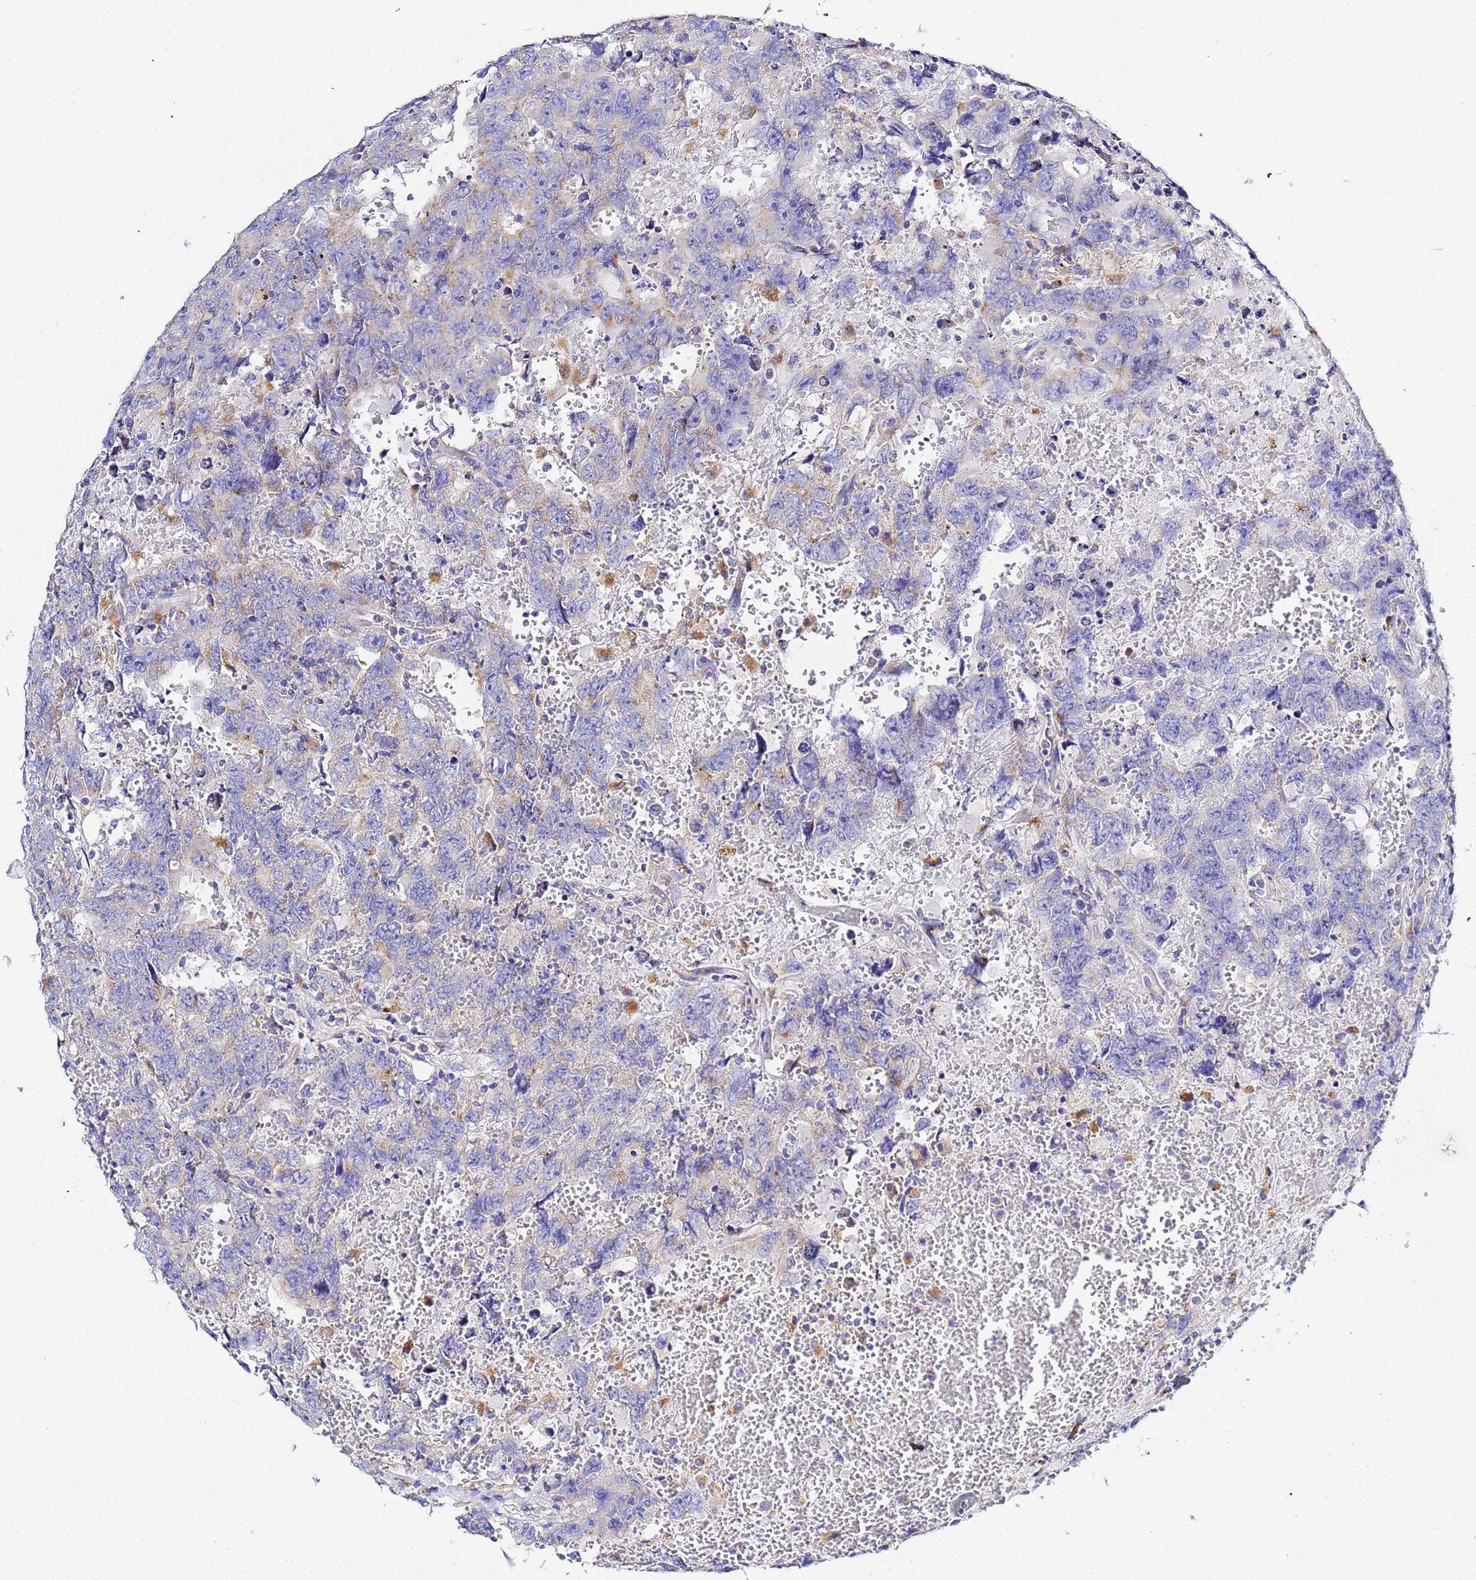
{"staining": {"intensity": "weak", "quantity": "<25%", "location": "cytoplasmic/membranous"}, "tissue": "testis cancer", "cell_type": "Tumor cells", "image_type": "cancer", "snomed": [{"axis": "morphology", "description": "Carcinoma, Embryonal, NOS"}, {"axis": "topography", "description": "Testis"}], "caption": "The image exhibits no staining of tumor cells in embryonal carcinoma (testis).", "gene": "VTI1B", "patient": {"sex": "male", "age": 45}}